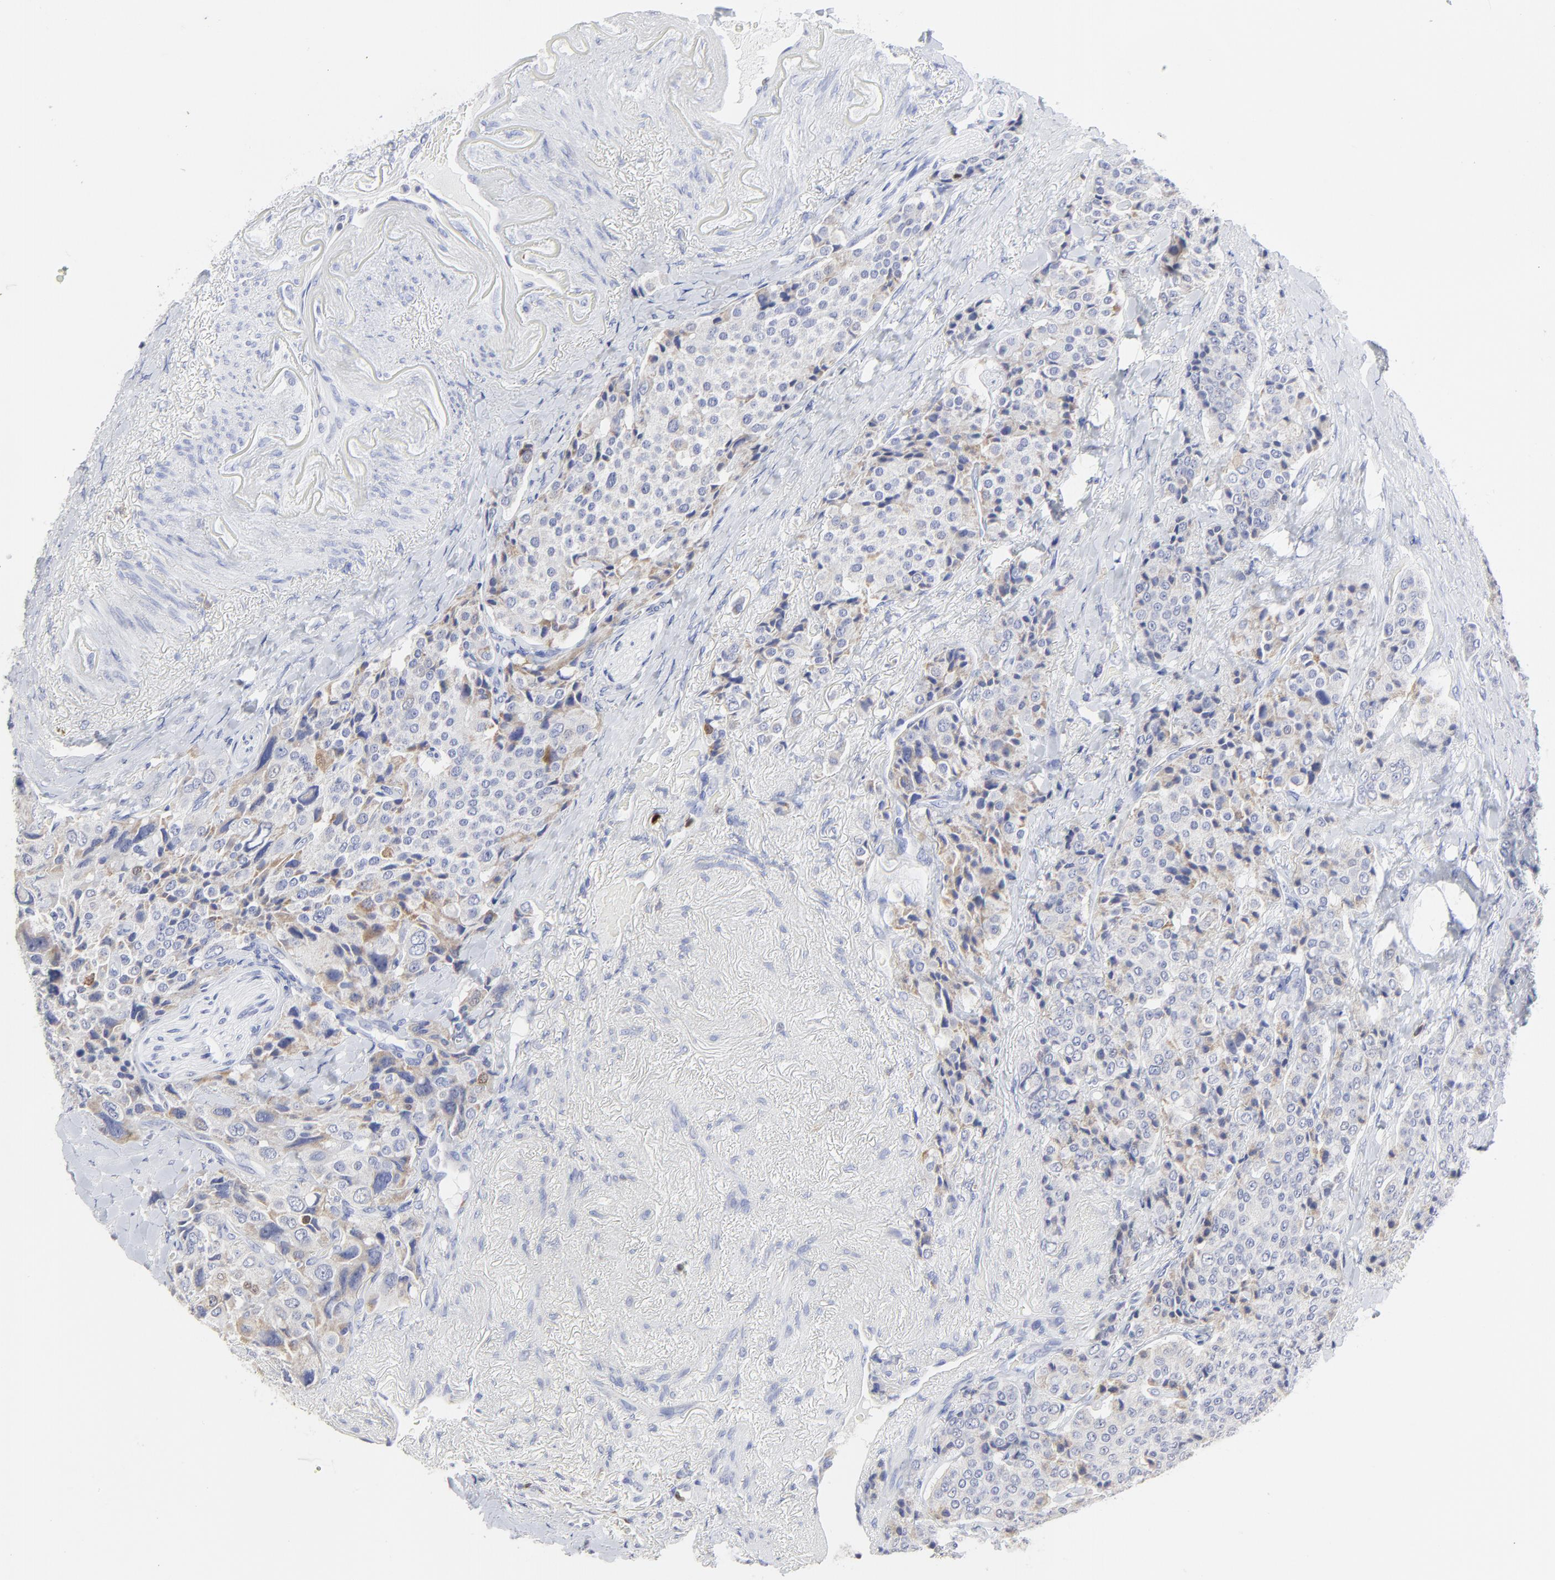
{"staining": {"intensity": "negative", "quantity": "none", "location": "none"}, "tissue": "carcinoid", "cell_type": "Tumor cells", "image_type": "cancer", "snomed": [{"axis": "morphology", "description": "Carcinoid, malignant, NOS"}, {"axis": "topography", "description": "Colon"}], "caption": "This is a photomicrograph of IHC staining of carcinoid, which shows no expression in tumor cells.", "gene": "NCAPH", "patient": {"sex": "female", "age": 61}}